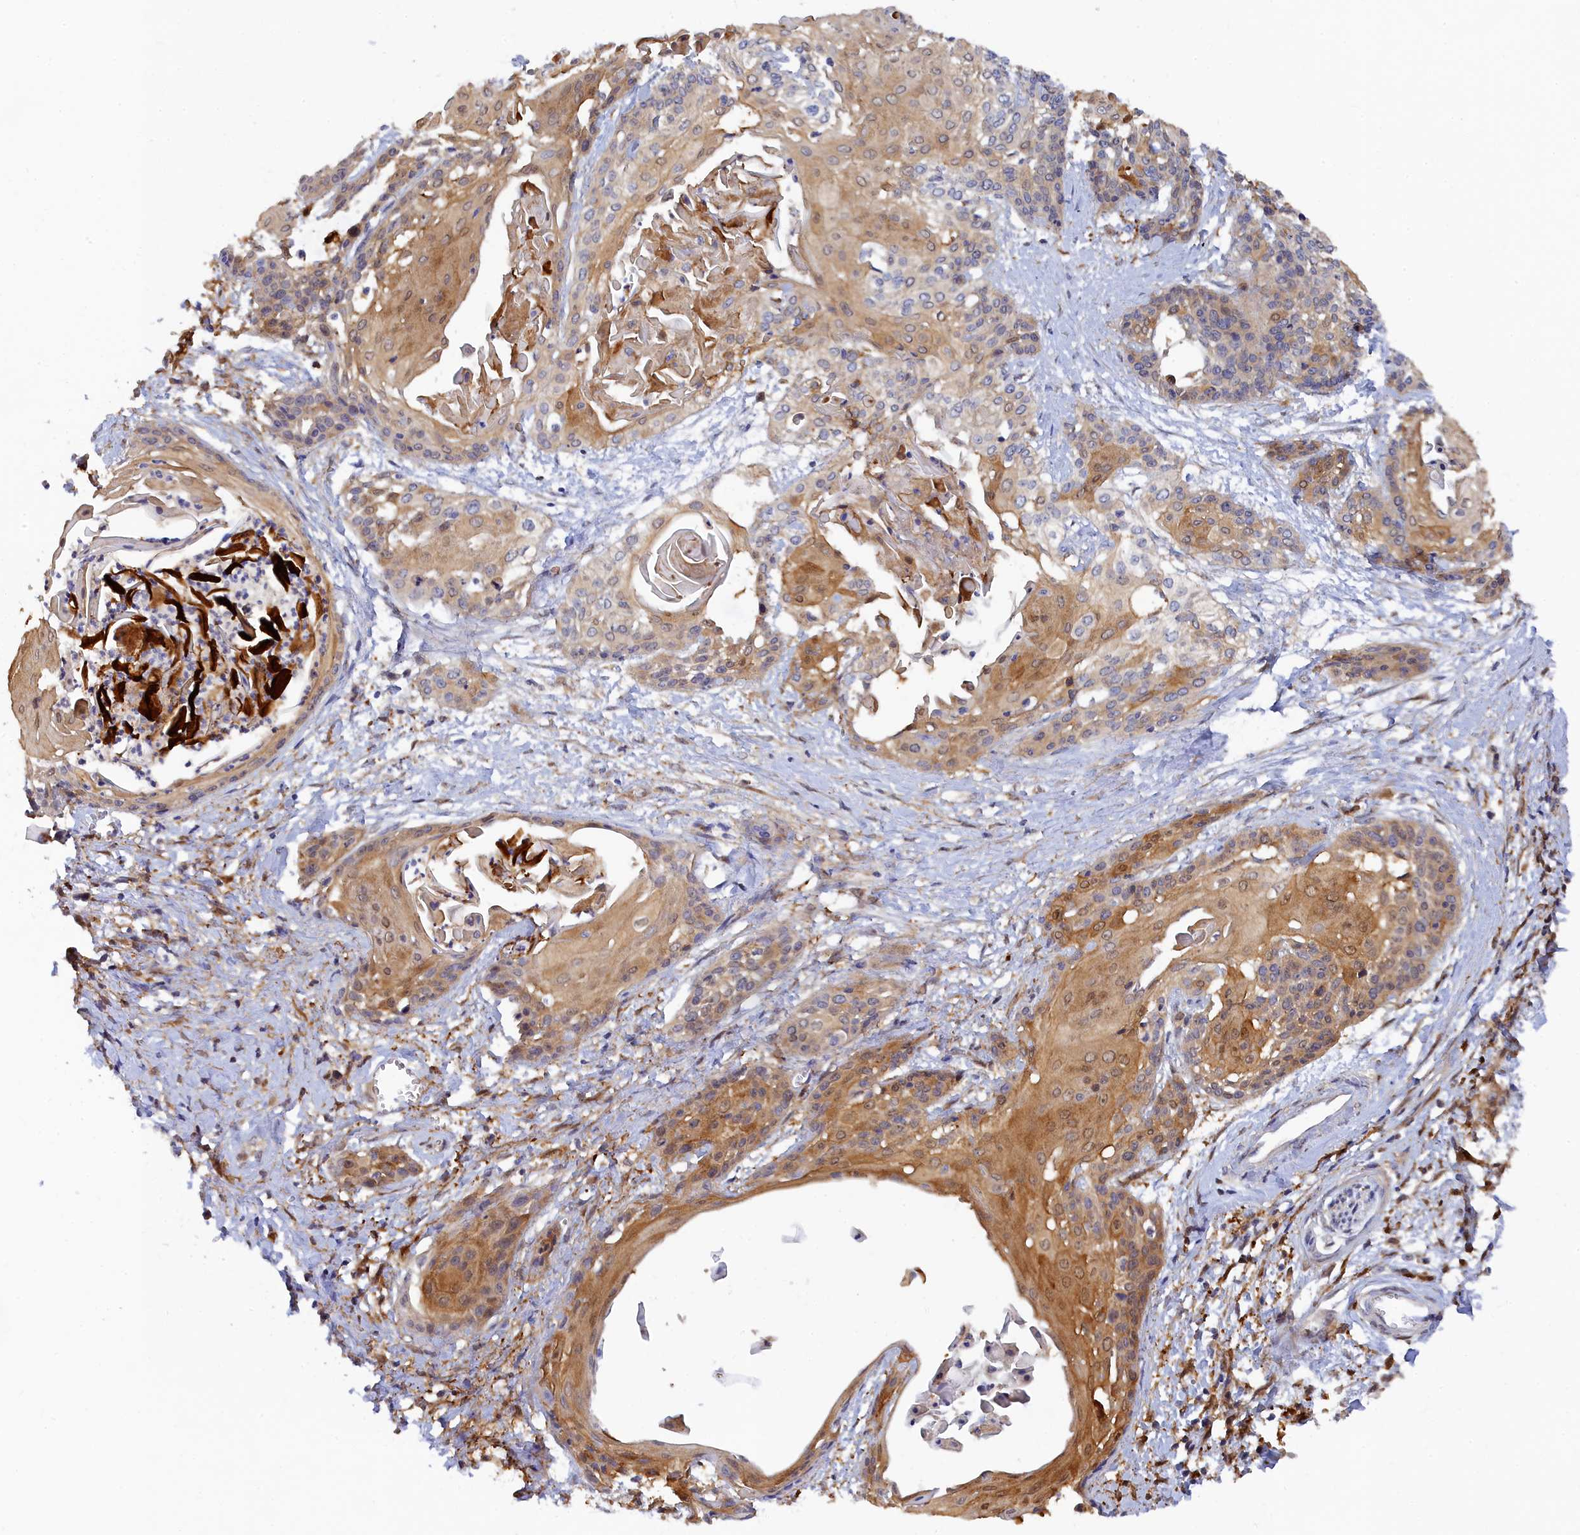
{"staining": {"intensity": "moderate", "quantity": "25%-75%", "location": "cytoplasmic/membranous"}, "tissue": "cervical cancer", "cell_type": "Tumor cells", "image_type": "cancer", "snomed": [{"axis": "morphology", "description": "Squamous cell carcinoma, NOS"}, {"axis": "topography", "description": "Cervix"}], "caption": "Moderate cytoplasmic/membranous positivity is identified in about 25%-75% of tumor cells in cervical cancer (squamous cell carcinoma).", "gene": "SPATA5L1", "patient": {"sex": "female", "age": 57}}